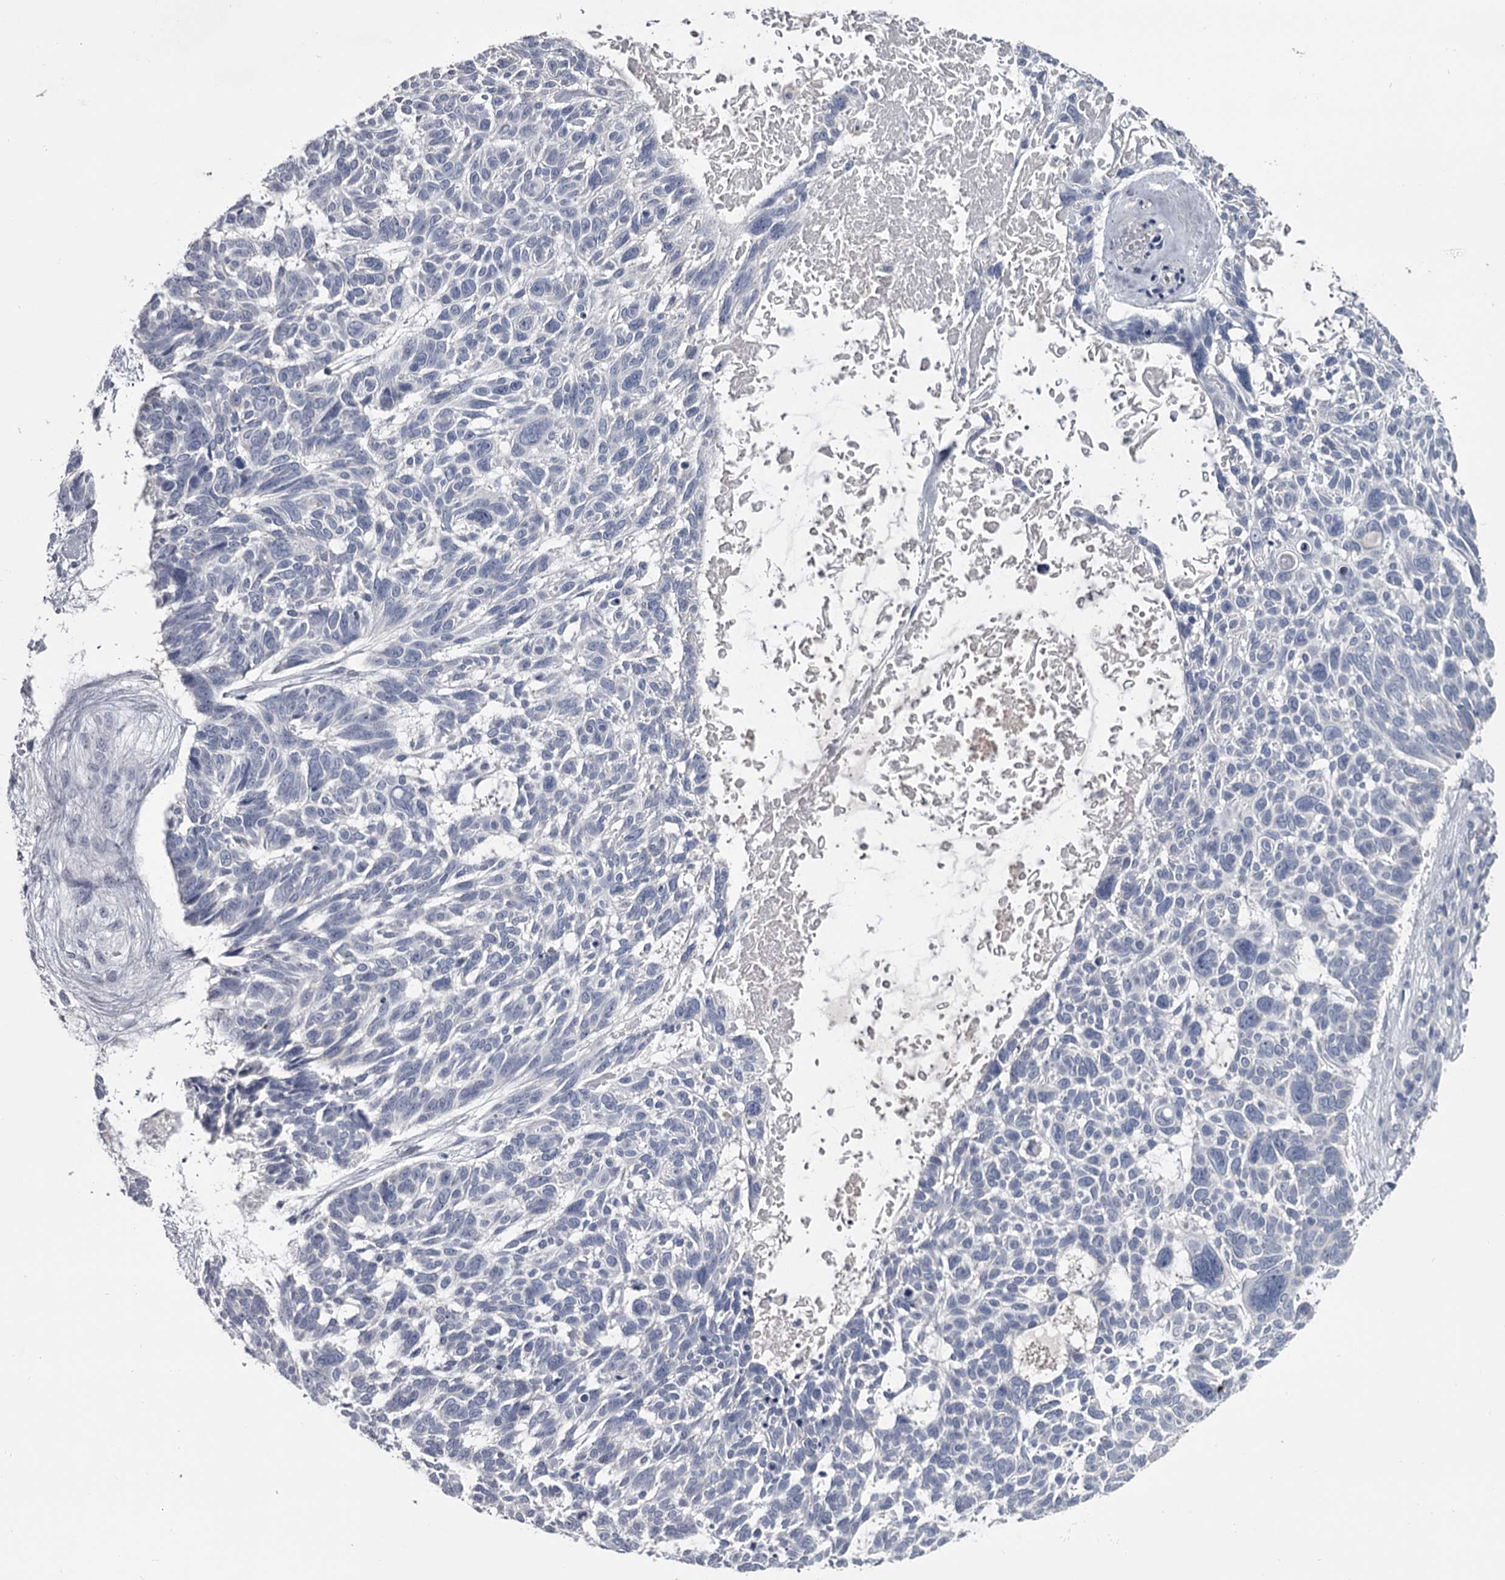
{"staining": {"intensity": "negative", "quantity": "none", "location": "none"}, "tissue": "skin cancer", "cell_type": "Tumor cells", "image_type": "cancer", "snomed": [{"axis": "morphology", "description": "Basal cell carcinoma"}, {"axis": "topography", "description": "Skin"}], "caption": "High power microscopy photomicrograph of an IHC micrograph of skin cancer (basal cell carcinoma), revealing no significant expression in tumor cells.", "gene": "DAO", "patient": {"sex": "male", "age": 88}}